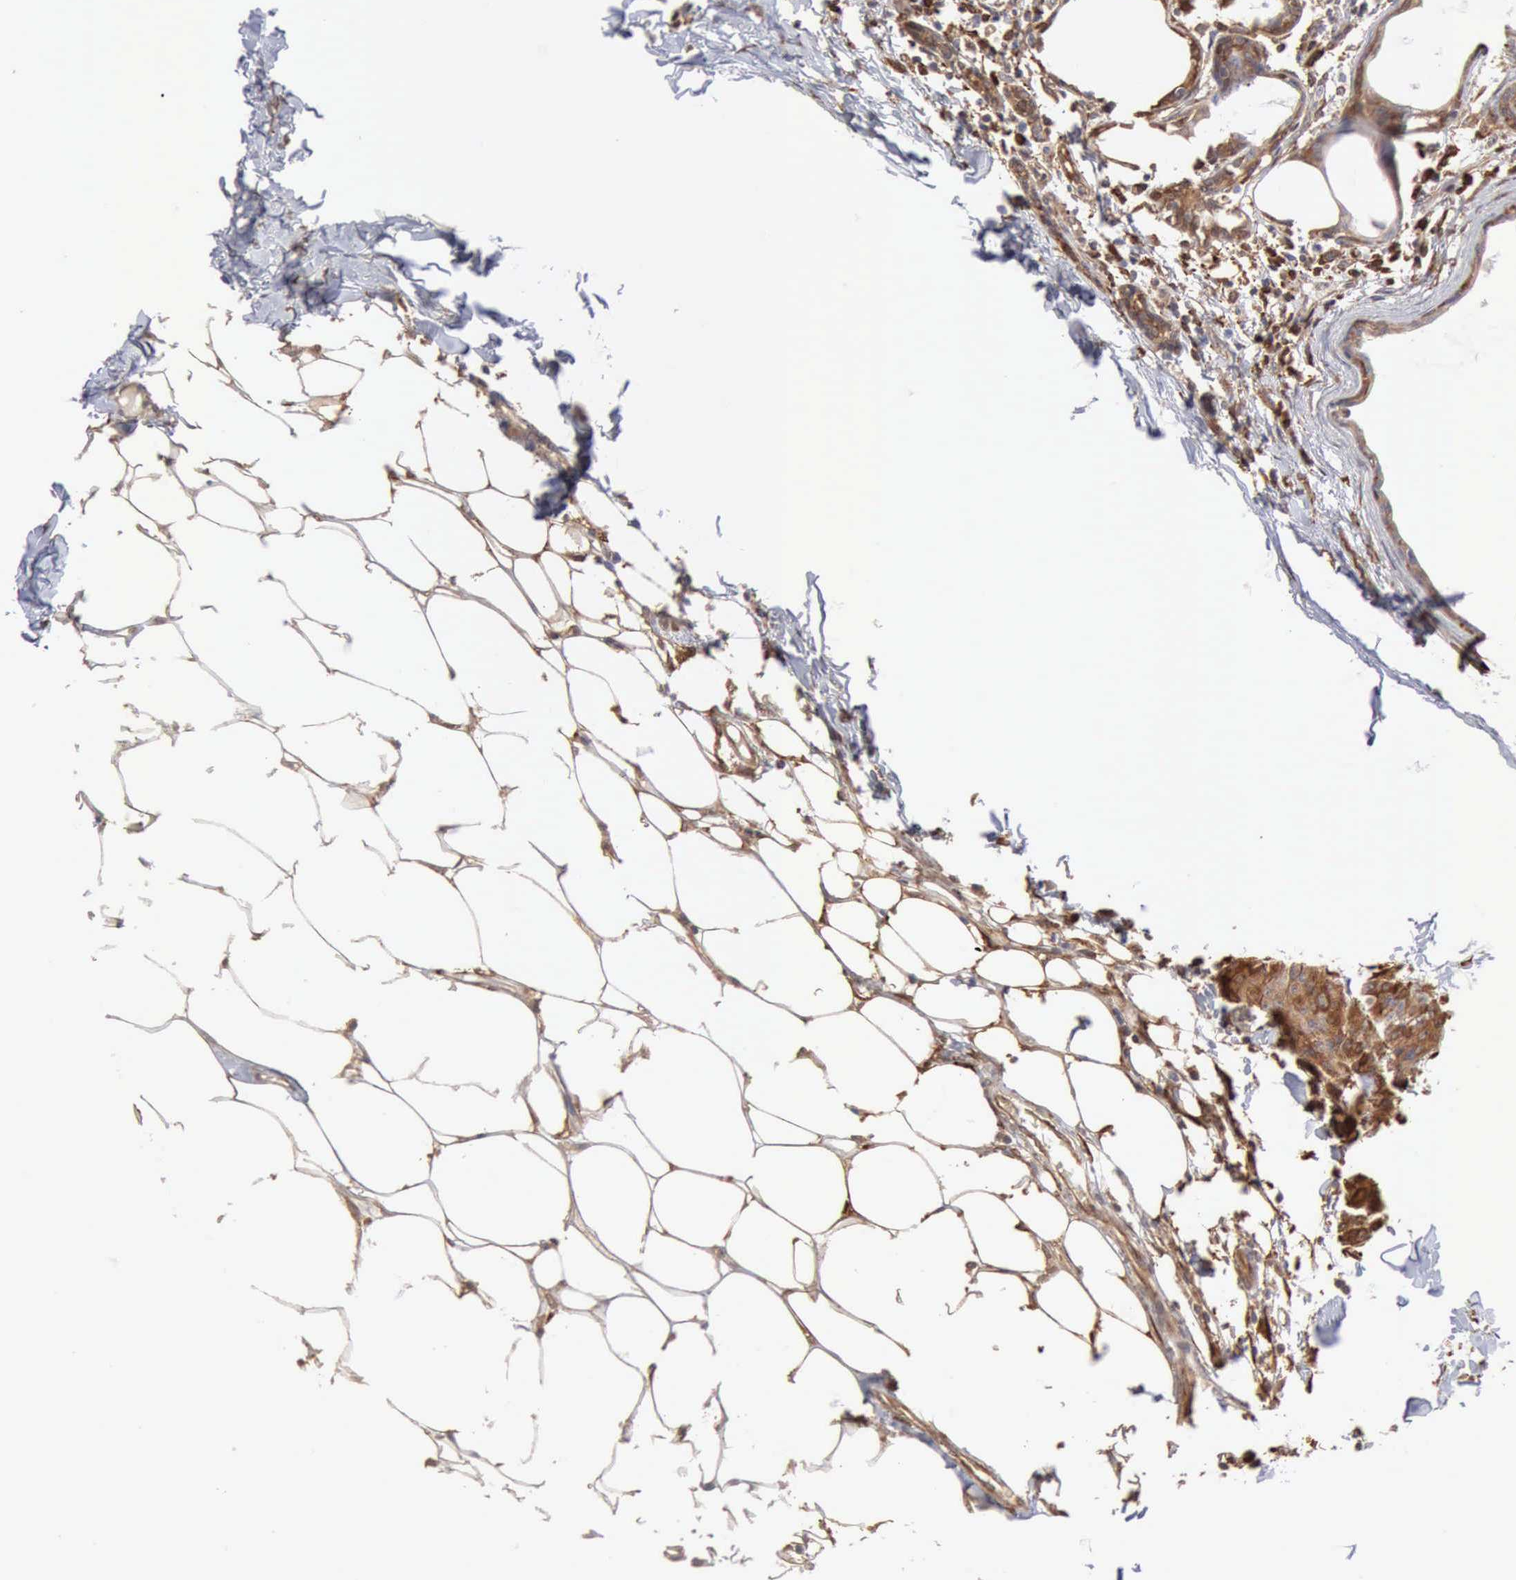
{"staining": {"intensity": "strong", "quantity": ">75%", "location": "cytoplasmic/membranous"}, "tissue": "breast cancer", "cell_type": "Tumor cells", "image_type": "cancer", "snomed": [{"axis": "morphology", "description": "Duct carcinoma"}, {"axis": "topography", "description": "Breast"}], "caption": "Invasive ductal carcinoma (breast) stained with a brown dye shows strong cytoplasmic/membranous positive positivity in about >75% of tumor cells.", "gene": "APOL2", "patient": {"sex": "female", "age": 40}}